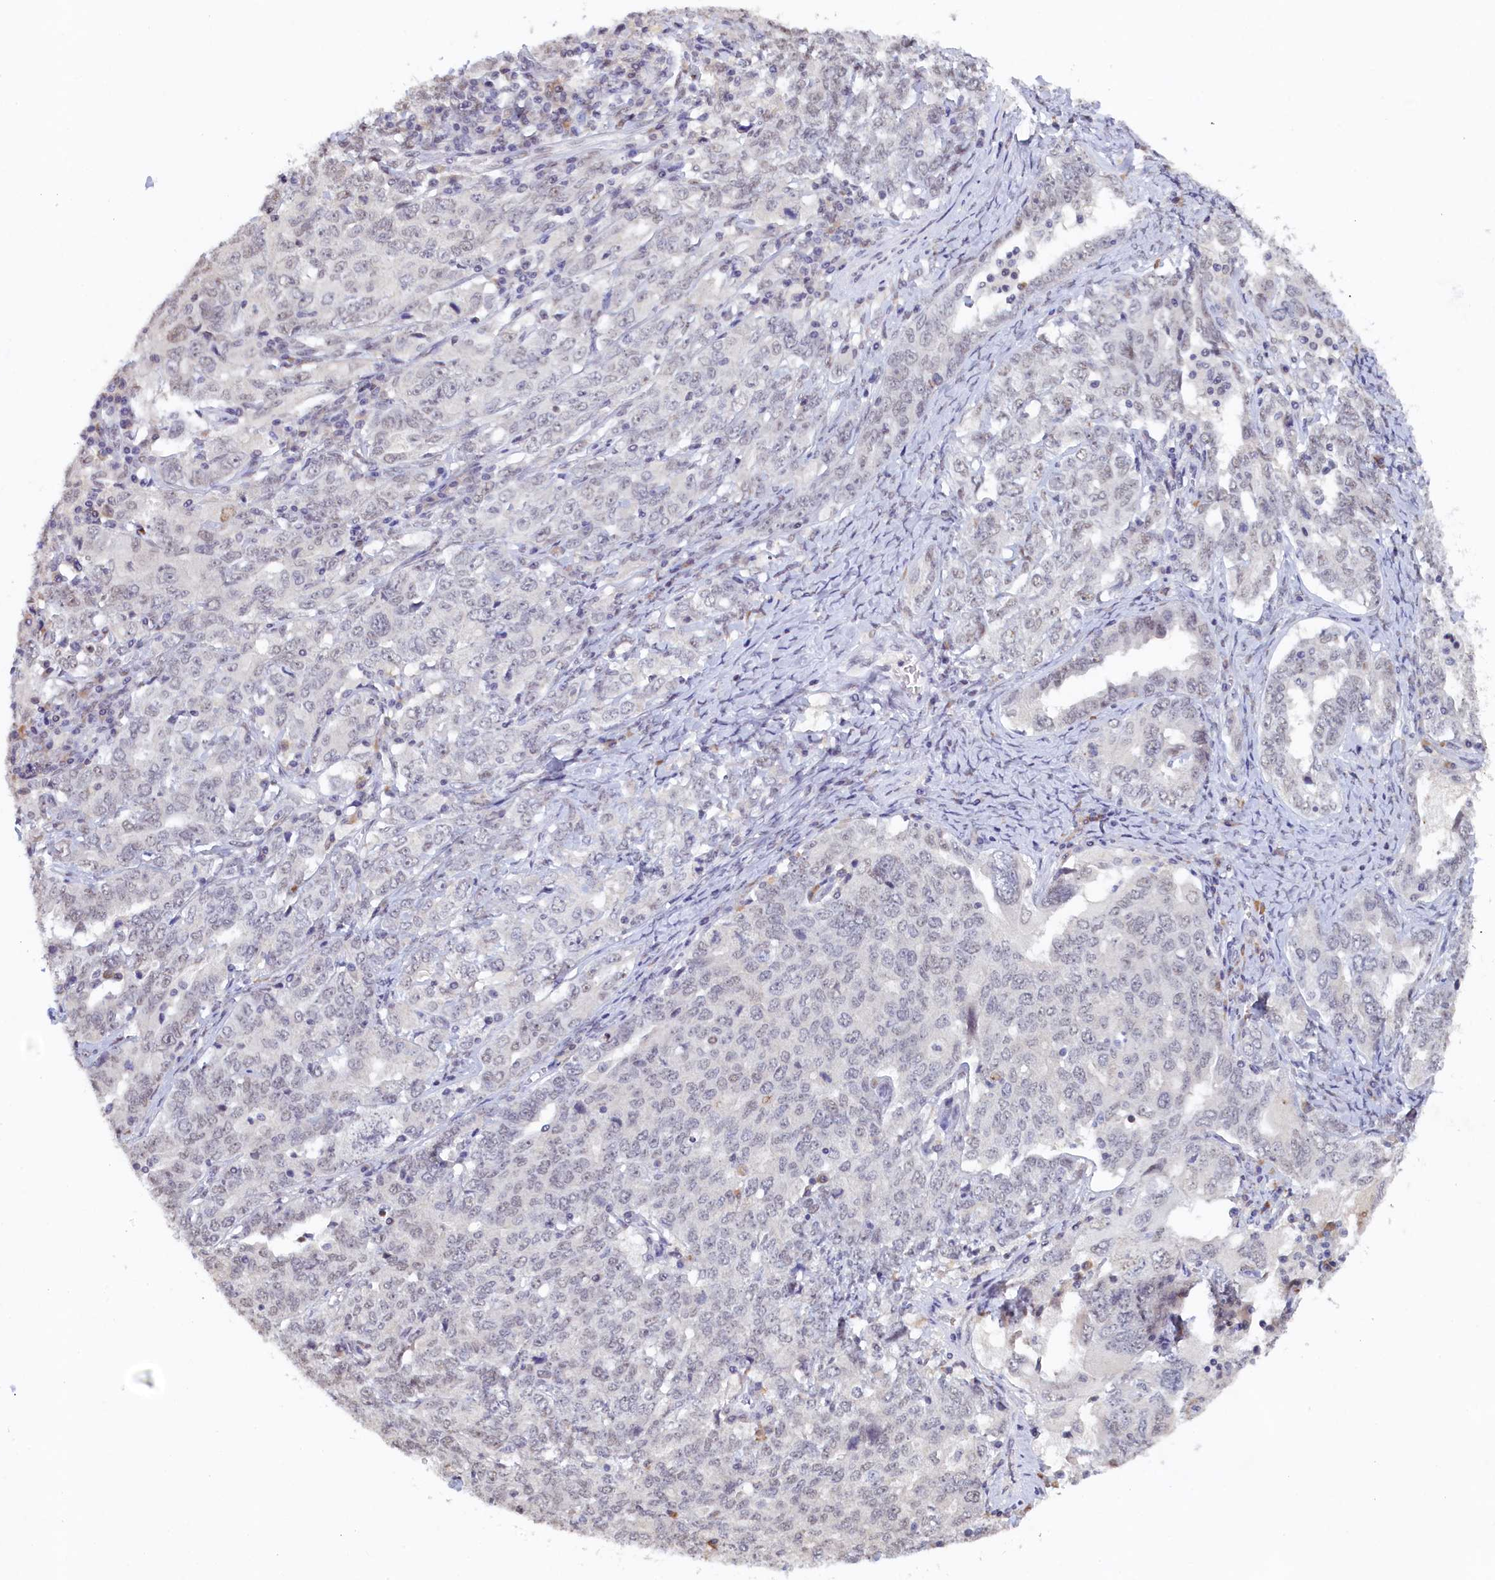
{"staining": {"intensity": "negative", "quantity": "none", "location": "none"}, "tissue": "ovarian cancer", "cell_type": "Tumor cells", "image_type": "cancer", "snomed": [{"axis": "morphology", "description": "Carcinoma, endometroid"}, {"axis": "topography", "description": "Ovary"}], "caption": "Tumor cells show no significant protein expression in ovarian cancer (endometroid carcinoma).", "gene": "MOSPD3", "patient": {"sex": "female", "age": 62}}